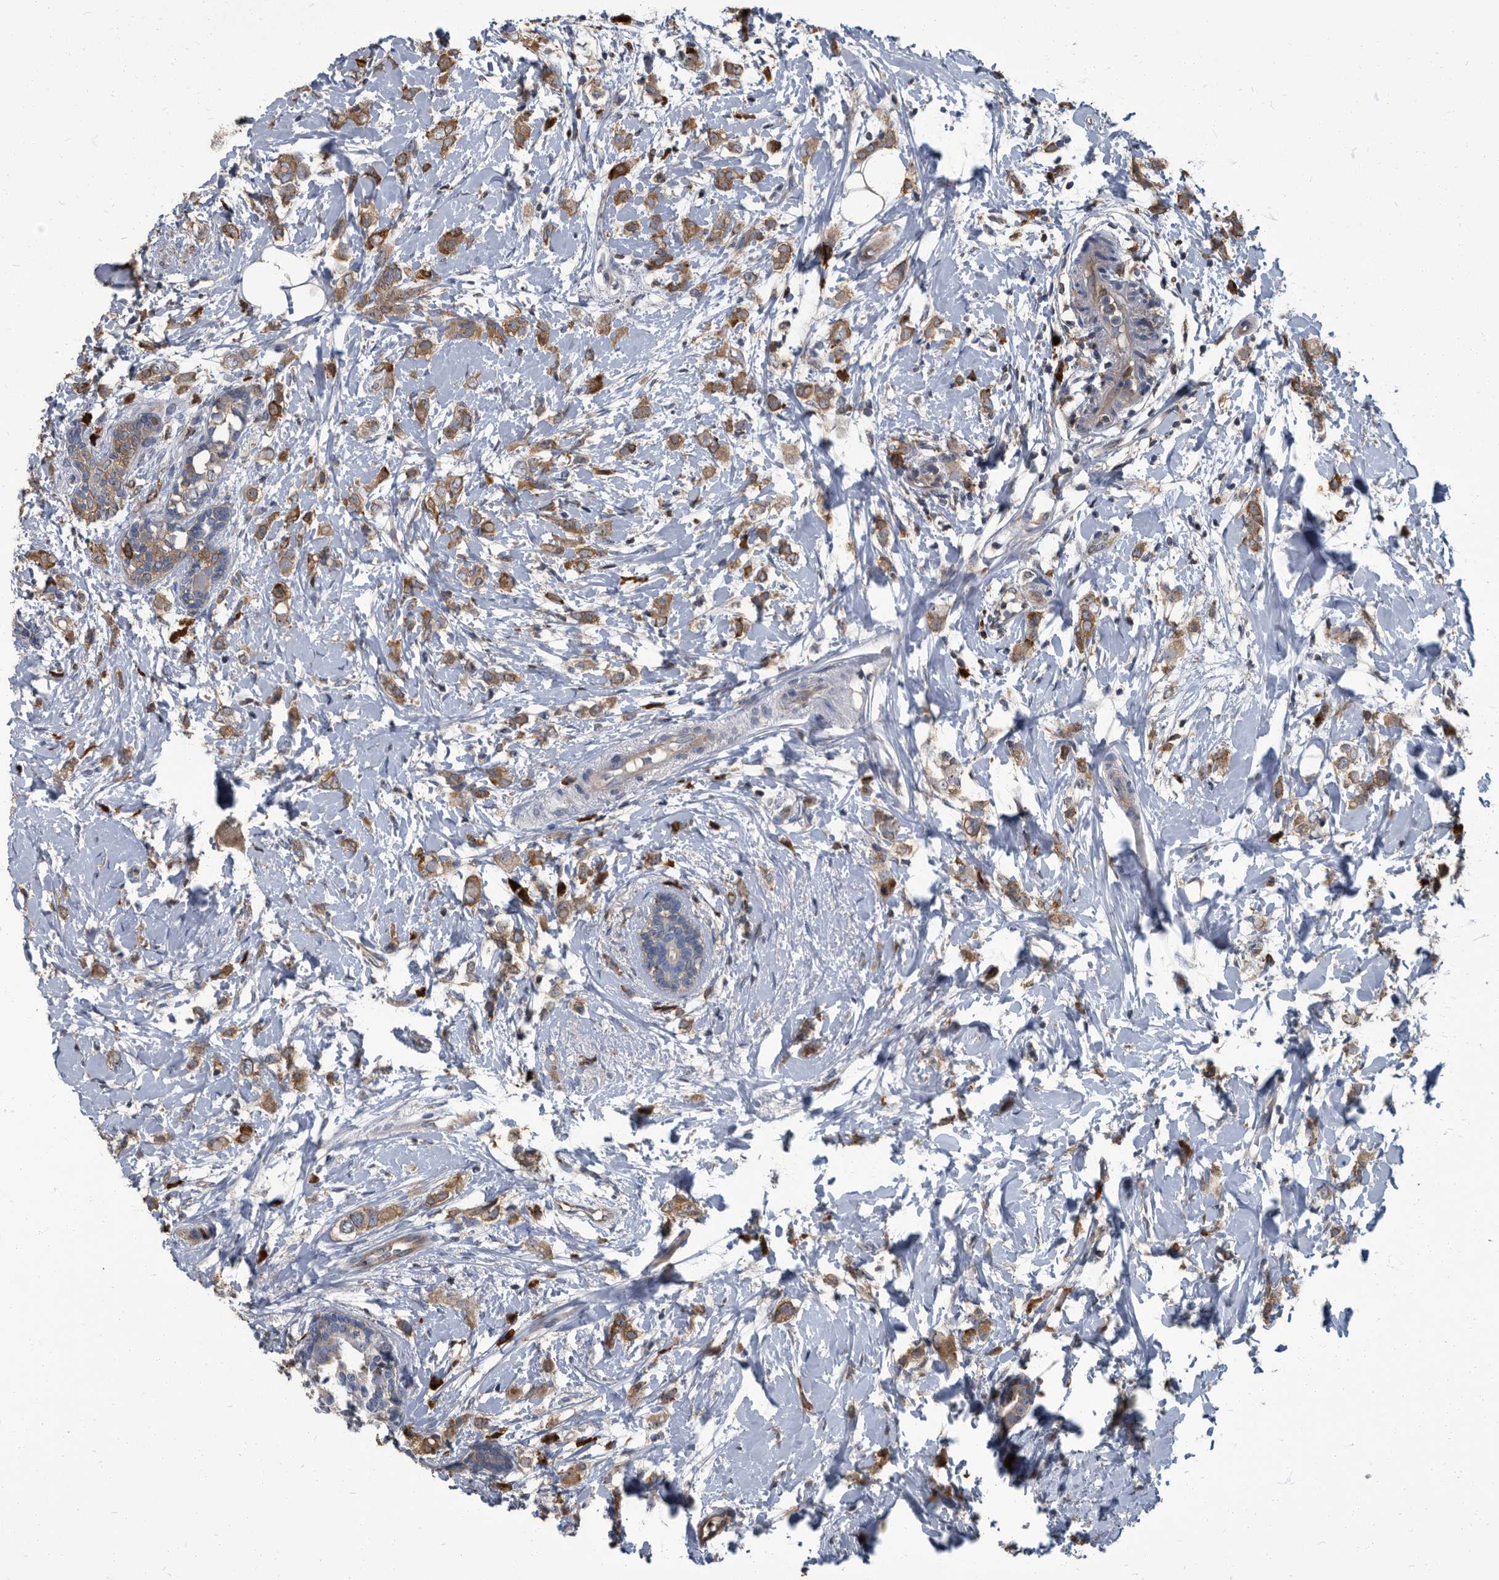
{"staining": {"intensity": "moderate", "quantity": ">75%", "location": "cytoplasmic/membranous"}, "tissue": "breast cancer", "cell_type": "Tumor cells", "image_type": "cancer", "snomed": [{"axis": "morphology", "description": "Normal tissue, NOS"}, {"axis": "morphology", "description": "Lobular carcinoma"}, {"axis": "topography", "description": "Breast"}], "caption": "Tumor cells display moderate cytoplasmic/membranous staining in about >75% of cells in breast cancer (lobular carcinoma).", "gene": "CDV3", "patient": {"sex": "female", "age": 47}}